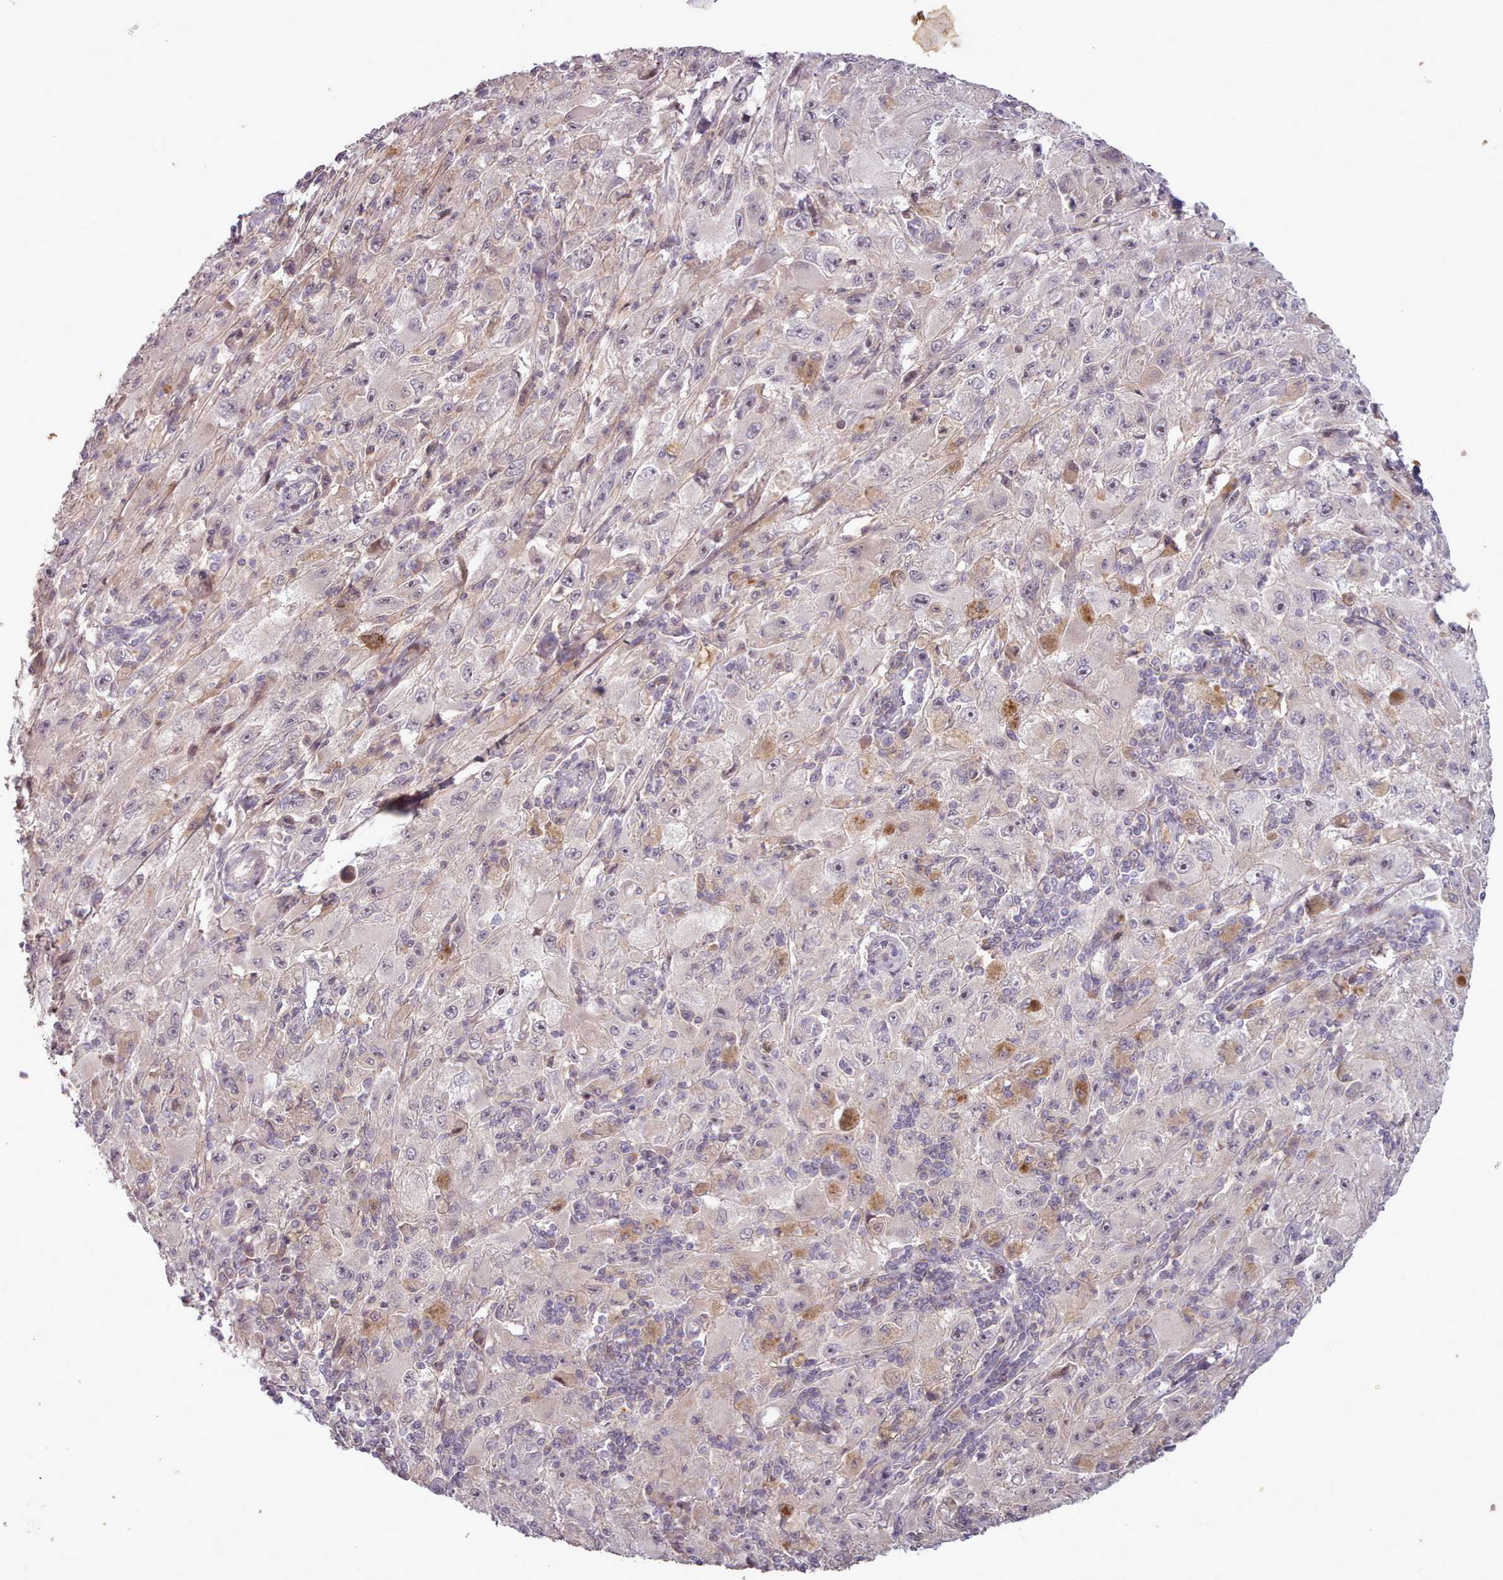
{"staining": {"intensity": "negative", "quantity": "none", "location": "none"}, "tissue": "melanoma", "cell_type": "Tumor cells", "image_type": "cancer", "snomed": [{"axis": "morphology", "description": "Malignant melanoma, Metastatic site"}, {"axis": "topography", "description": "Skin"}], "caption": "An immunohistochemistry (IHC) image of melanoma is shown. There is no staining in tumor cells of melanoma.", "gene": "LEFTY2", "patient": {"sex": "male", "age": 53}}